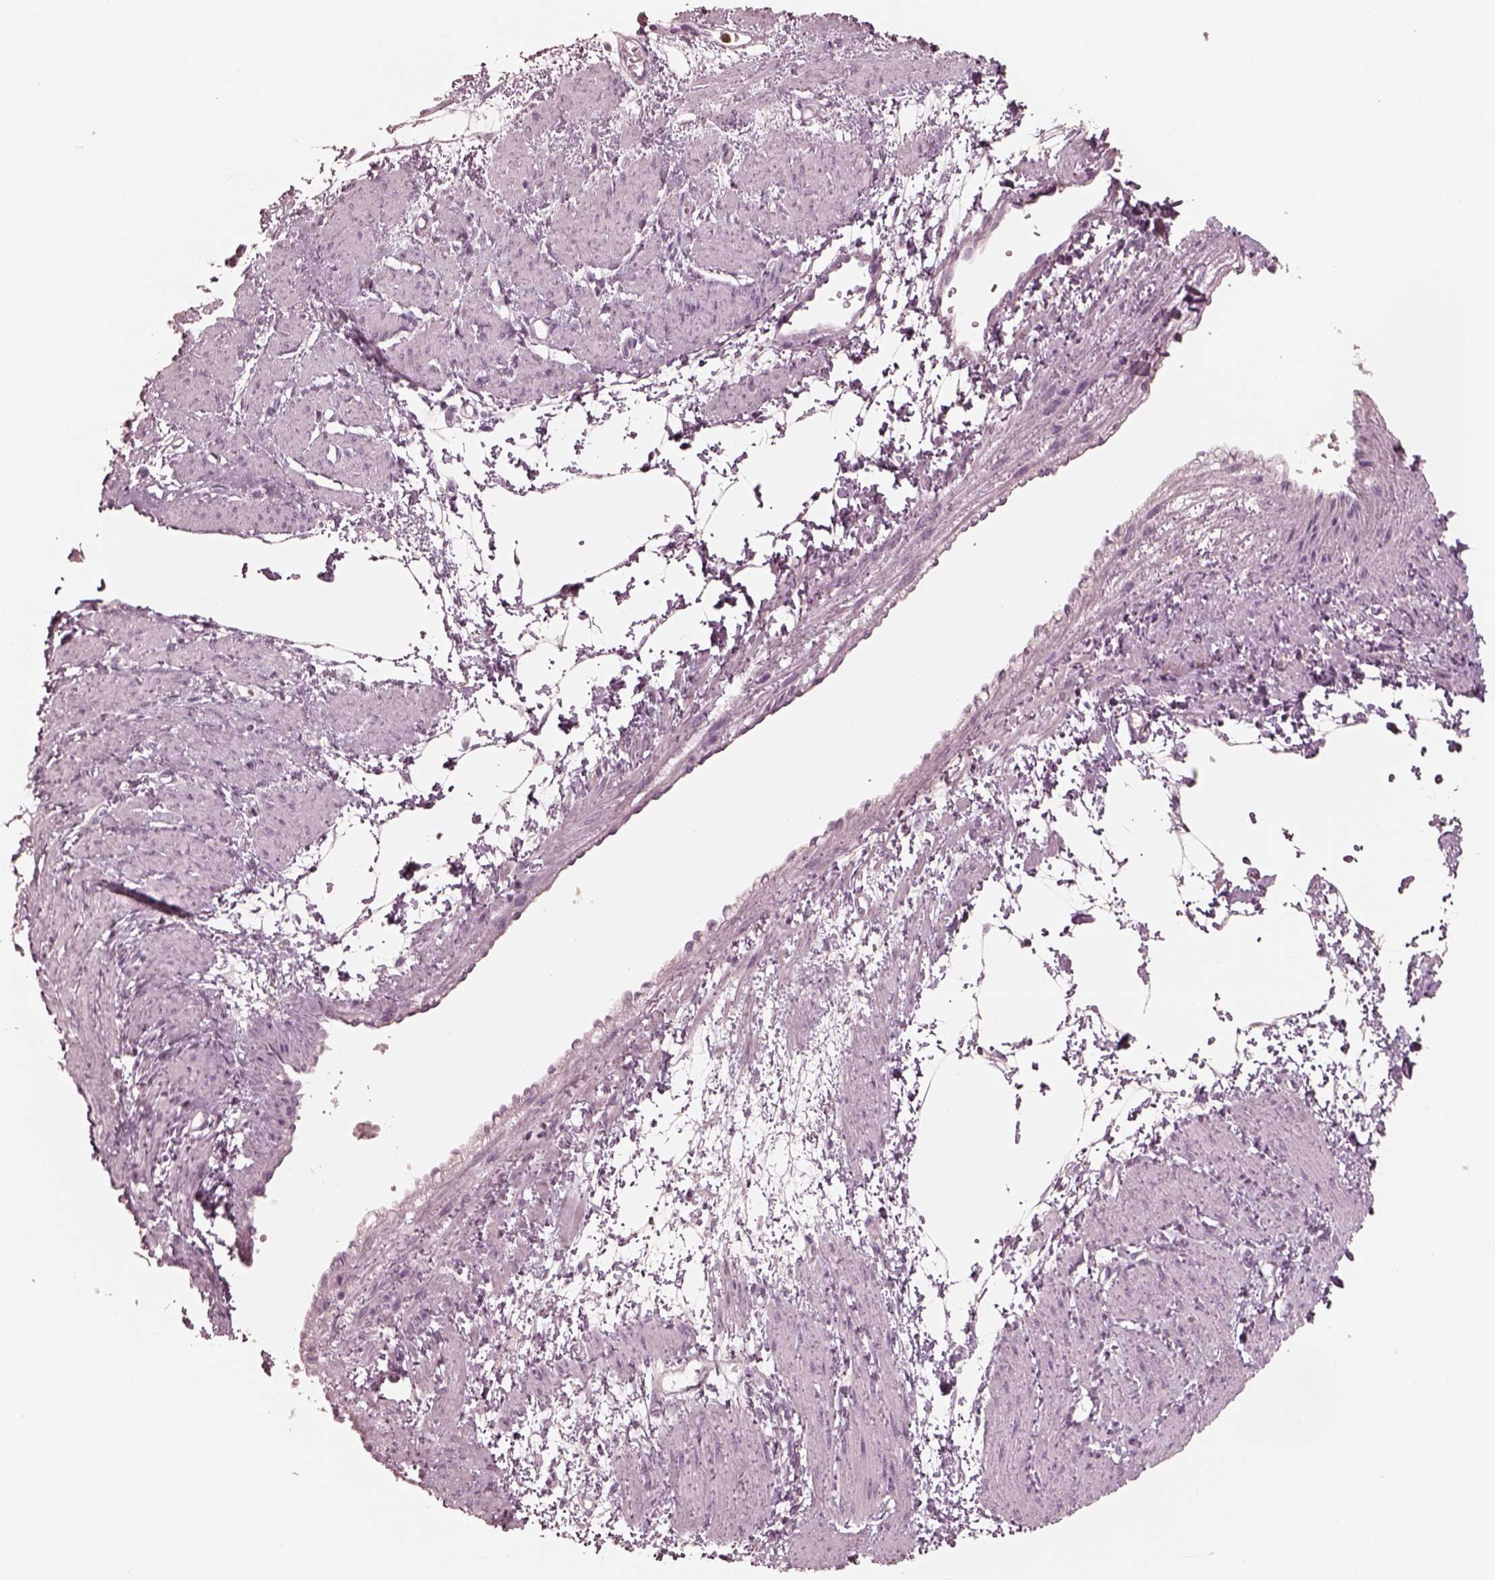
{"staining": {"intensity": "negative", "quantity": "none", "location": "none"}, "tissue": "smooth muscle", "cell_type": "Smooth muscle cells", "image_type": "normal", "snomed": [{"axis": "morphology", "description": "Normal tissue, NOS"}, {"axis": "topography", "description": "Smooth muscle"}, {"axis": "topography", "description": "Uterus"}], "caption": "A histopathology image of human smooth muscle is negative for staining in smooth muscle cells. (Brightfield microscopy of DAB (3,3'-diaminobenzidine) IHC at high magnification).", "gene": "GPRIN1", "patient": {"sex": "female", "age": 39}}